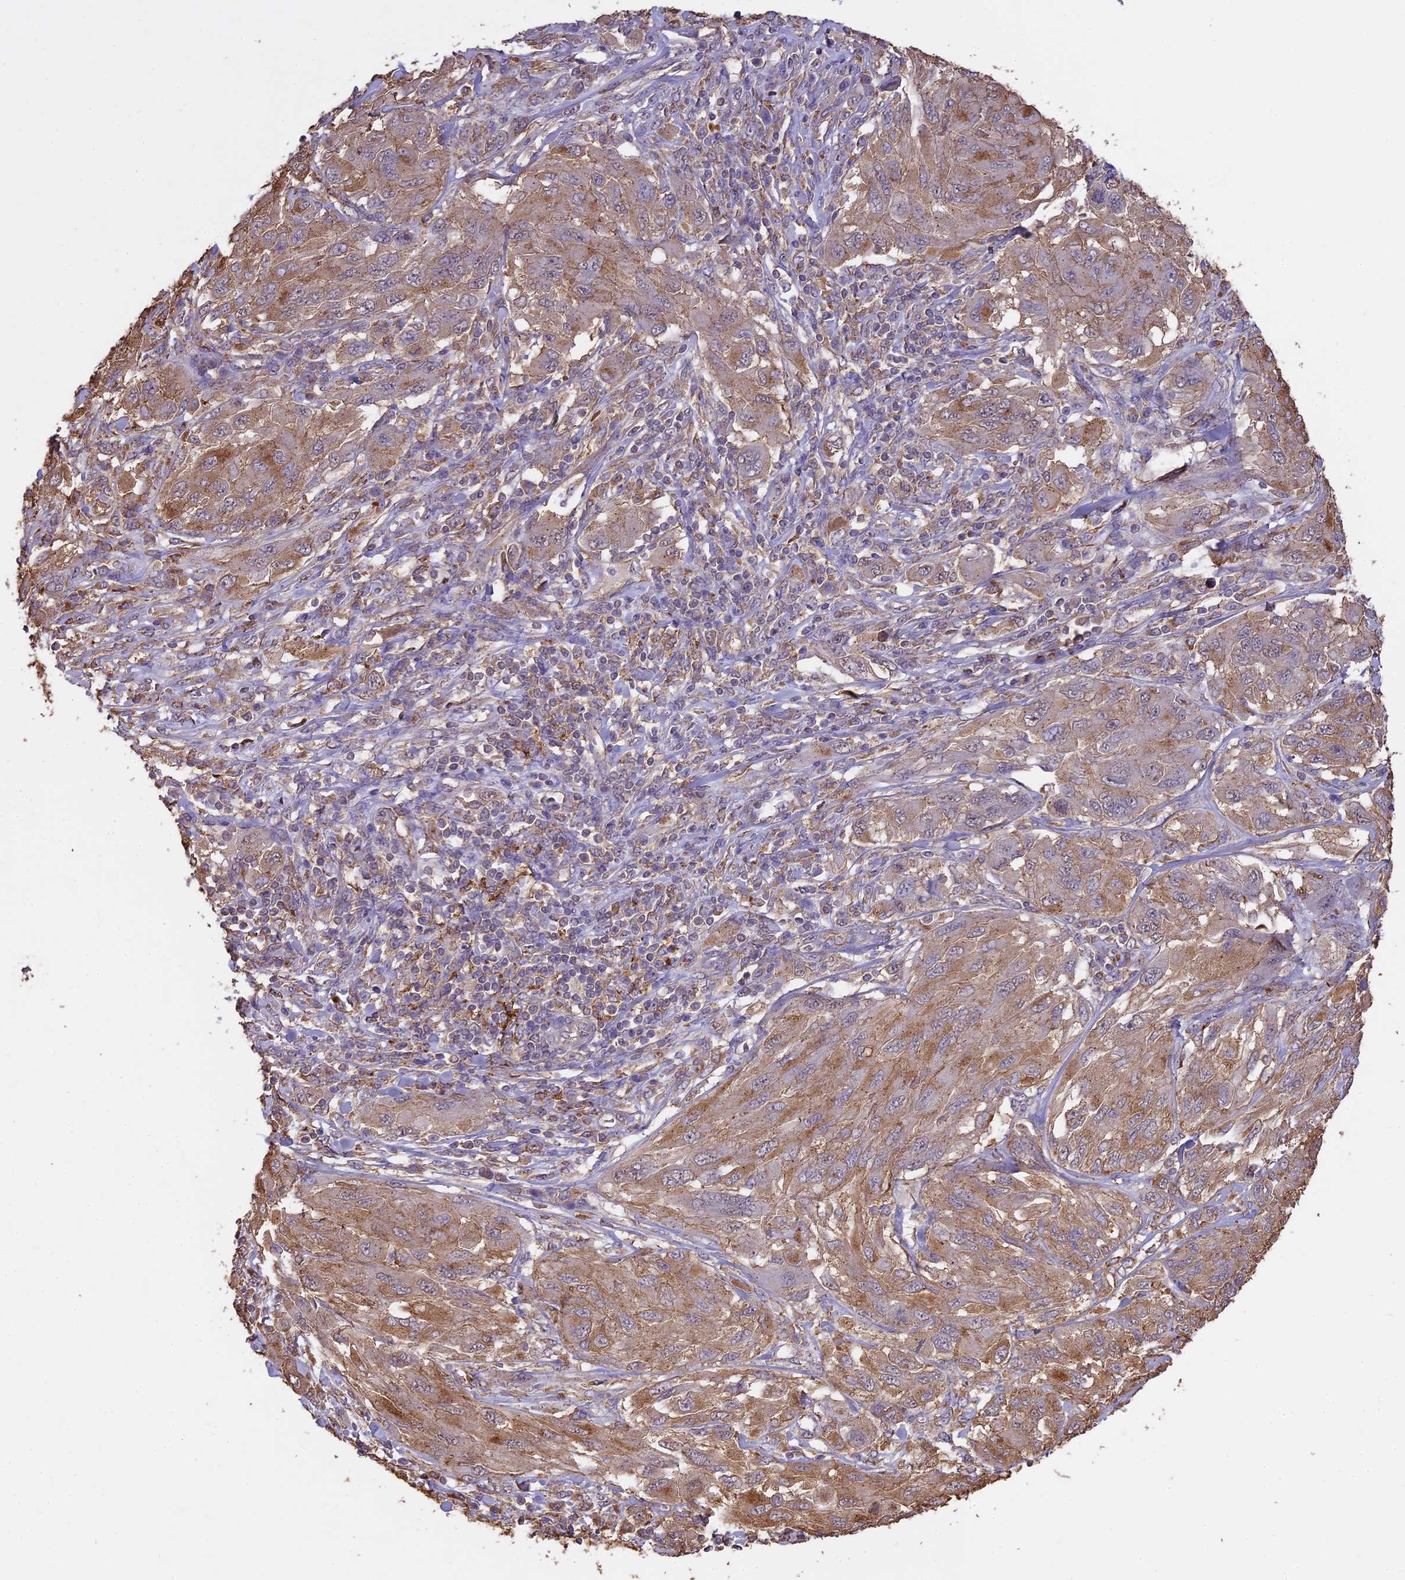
{"staining": {"intensity": "moderate", "quantity": "<25%", "location": "cytoplasmic/membranous"}, "tissue": "melanoma", "cell_type": "Tumor cells", "image_type": "cancer", "snomed": [{"axis": "morphology", "description": "Malignant melanoma, NOS"}, {"axis": "topography", "description": "Skin"}], "caption": "A micrograph of human malignant melanoma stained for a protein displays moderate cytoplasmic/membranous brown staining in tumor cells. (DAB (3,3'-diaminobenzidine) IHC, brown staining for protein, blue staining for nuclei).", "gene": "ARHGAP19", "patient": {"sex": "female", "age": 91}}